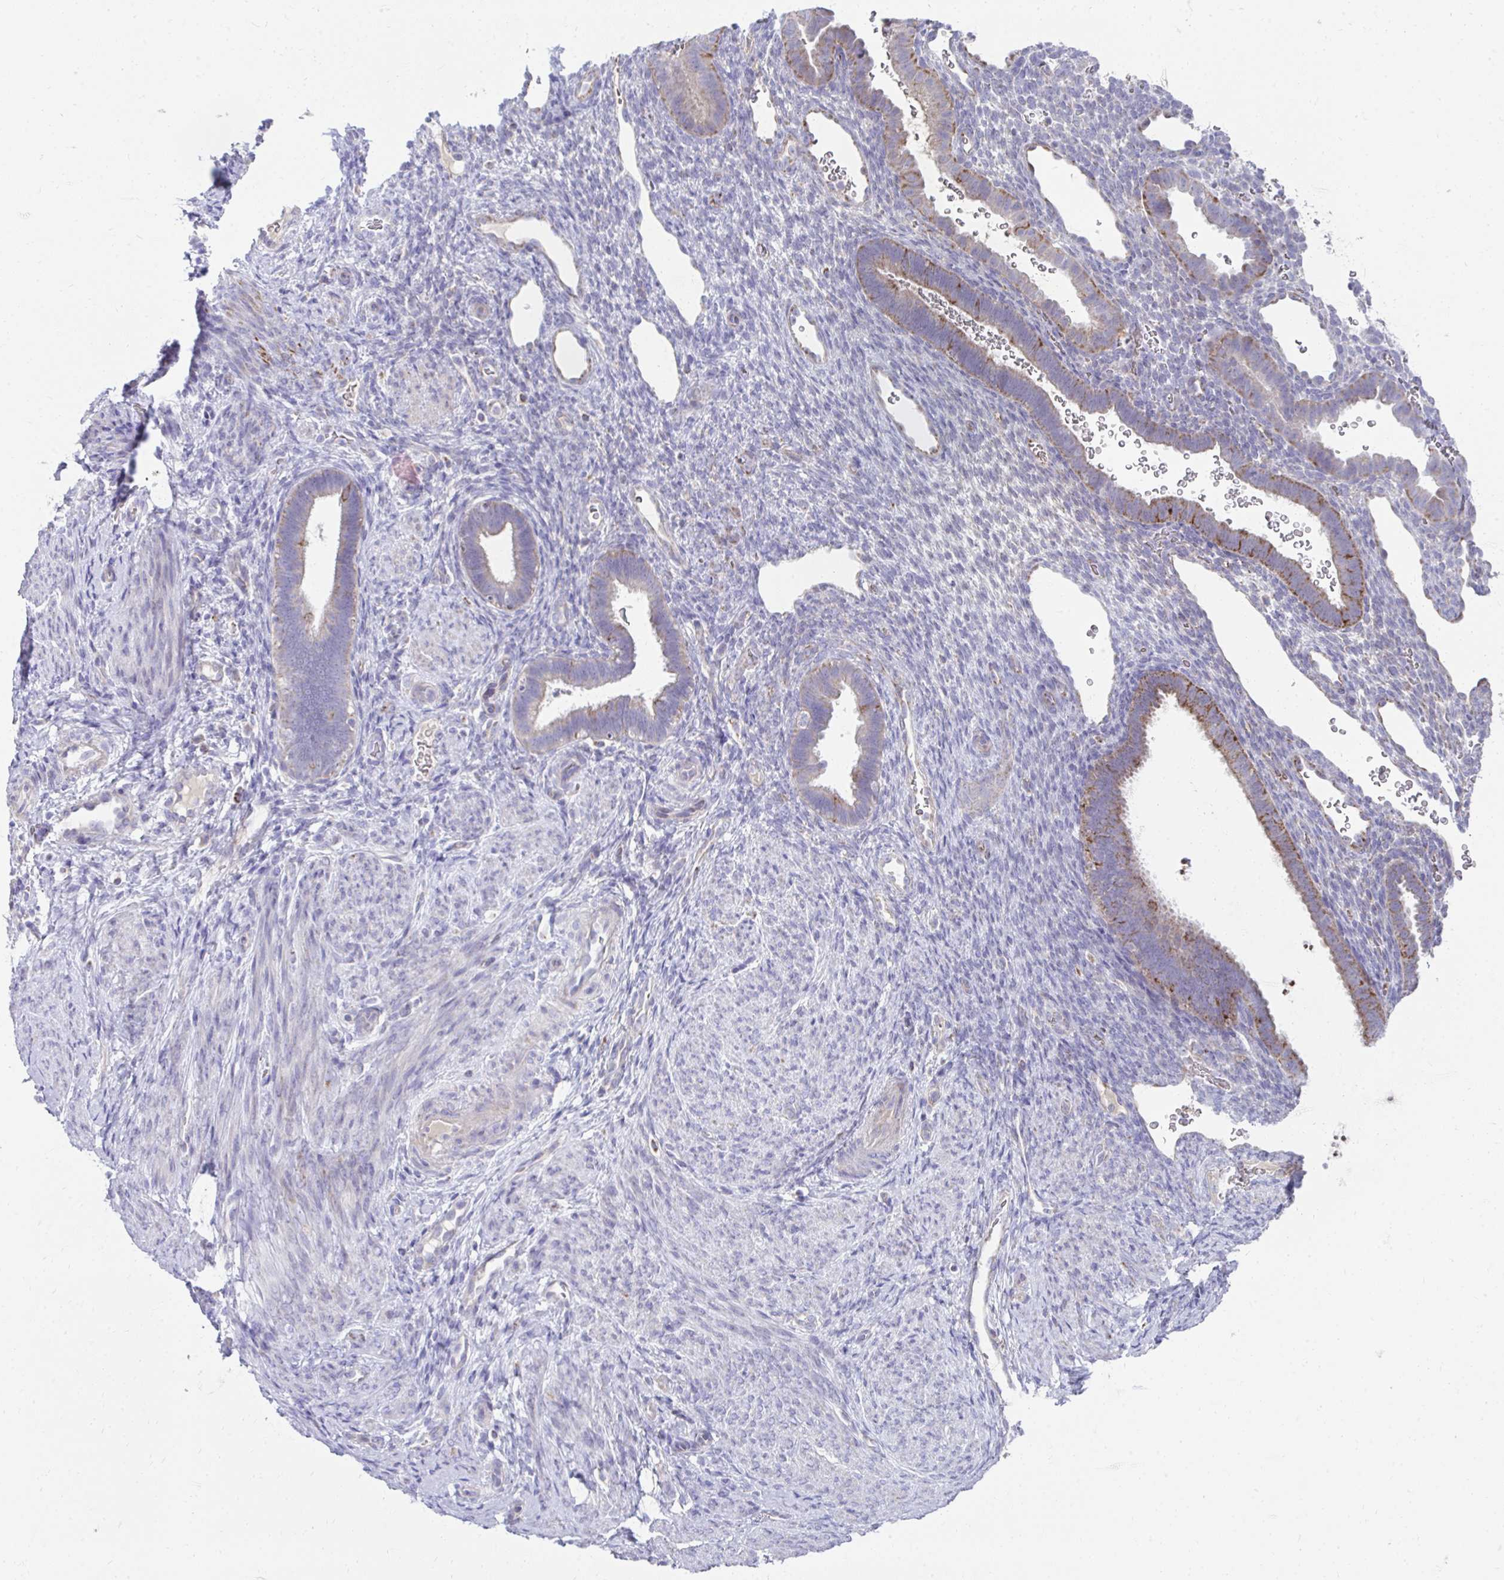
{"staining": {"intensity": "moderate", "quantity": "25%-75%", "location": "cytoplasmic/membranous"}, "tissue": "endometrium", "cell_type": "Cells in endometrial stroma", "image_type": "normal", "snomed": [{"axis": "morphology", "description": "Normal tissue, NOS"}, {"axis": "topography", "description": "Endometrium"}], "caption": "High-magnification brightfield microscopy of benign endometrium stained with DAB (3,3'-diaminobenzidine) (brown) and counterstained with hematoxylin (blue). cells in endometrial stroma exhibit moderate cytoplasmic/membranous expression is identified in about25%-75% of cells.", "gene": "PRRG3", "patient": {"sex": "female", "age": 34}}